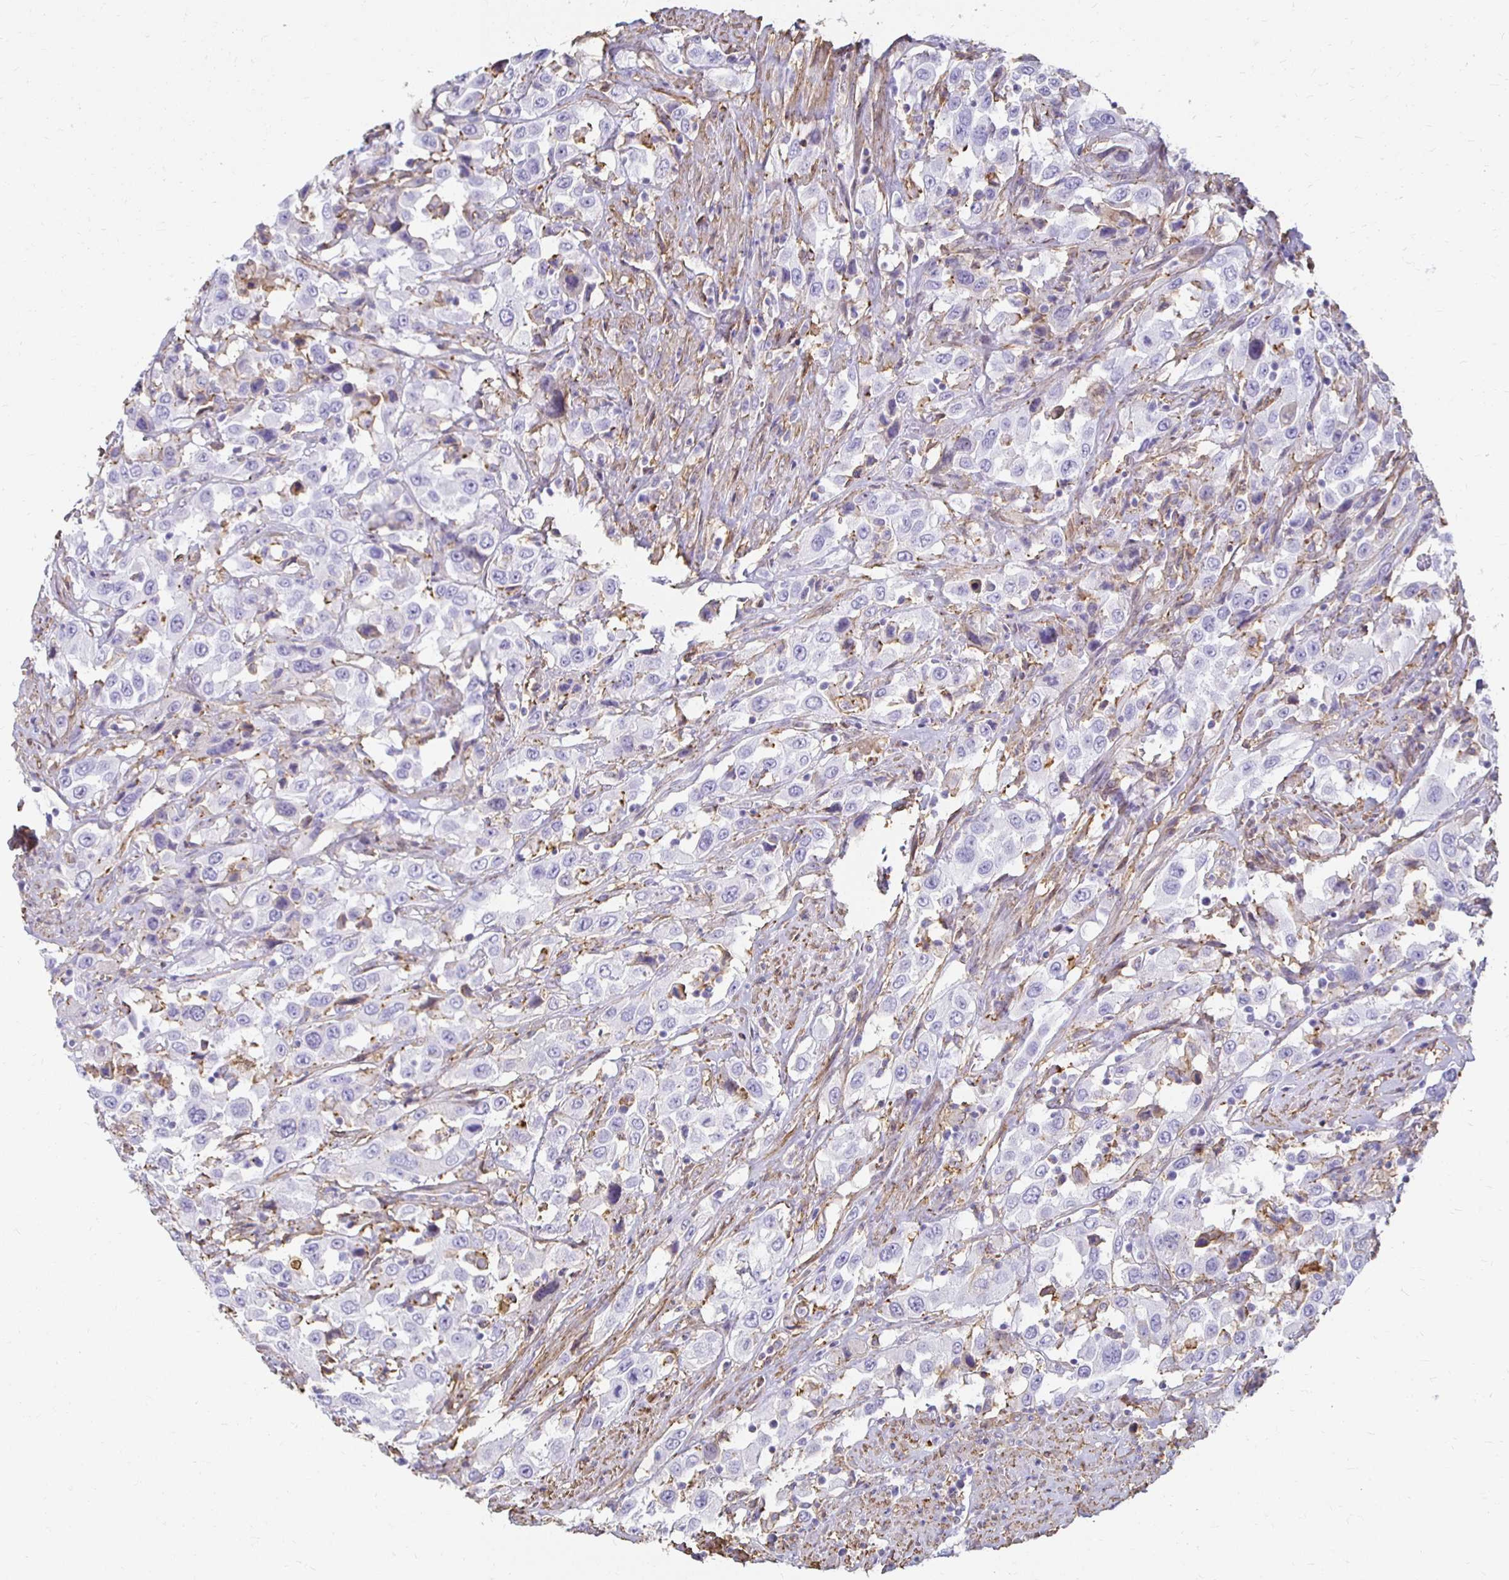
{"staining": {"intensity": "negative", "quantity": "none", "location": "none"}, "tissue": "urothelial cancer", "cell_type": "Tumor cells", "image_type": "cancer", "snomed": [{"axis": "morphology", "description": "Urothelial carcinoma, High grade"}, {"axis": "topography", "description": "Urinary bladder"}], "caption": "Tumor cells show no significant staining in urothelial cancer.", "gene": "TAS1R3", "patient": {"sex": "male", "age": 61}}